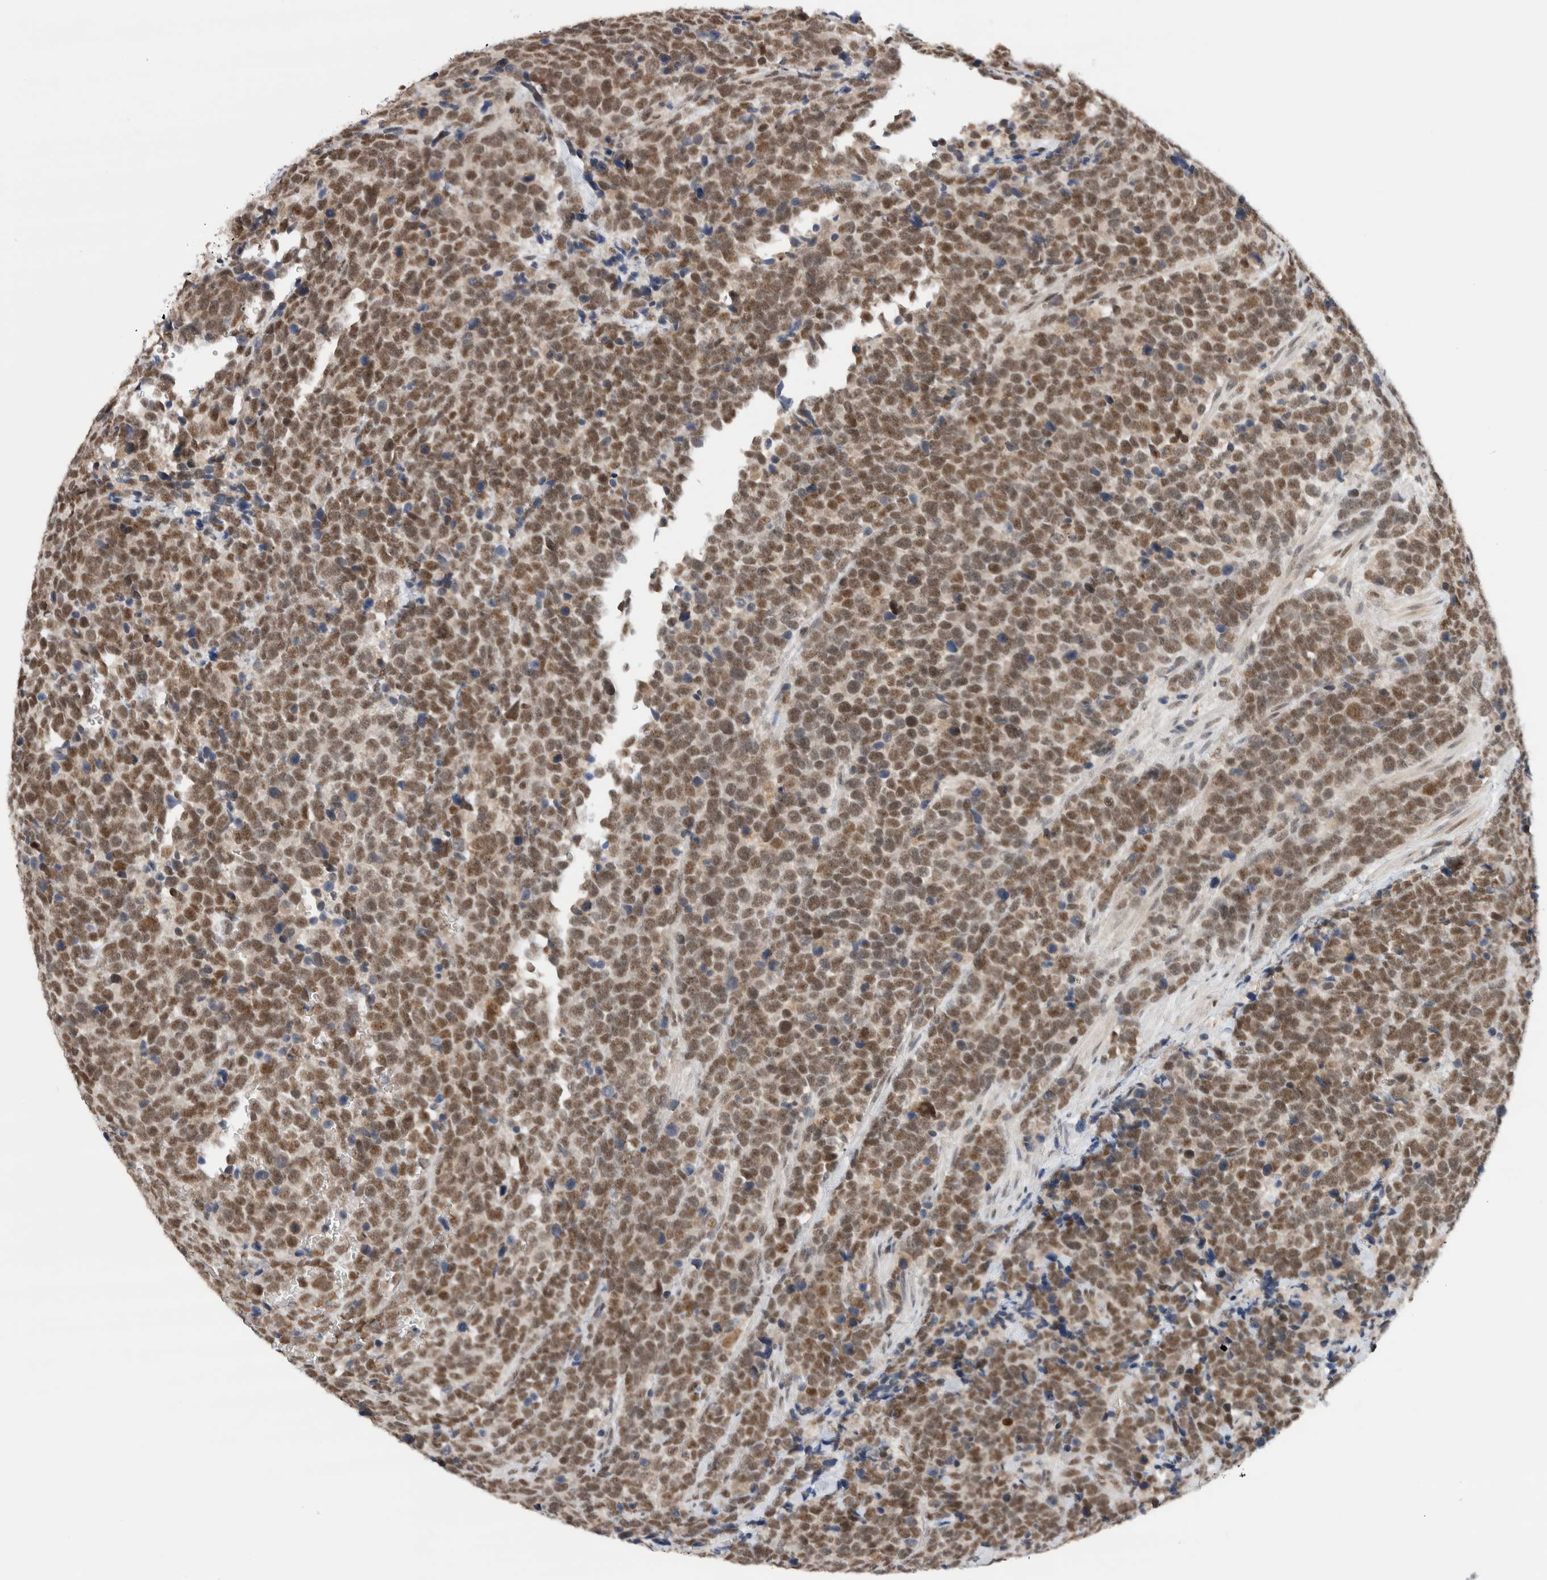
{"staining": {"intensity": "moderate", "quantity": ">75%", "location": "nuclear"}, "tissue": "urothelial cancer", "cell_type": "Tumor cells", "image_type": "cancer", "snomed": [{"axis": "morphology", "description": "Urothelial carcinoma, High grade"}, {"axis": "topography", "description": "Urinary bladder"}], "caption": "High-power microscopy captured an immunohistochemistry (IHC) micrograph of high-grade urothelial carcinoma, revealing moderate nuclear staining in about >75% of tumor cells.", "gene": "NCAPG2", "patient": {"sex": "female", "age": 82}}